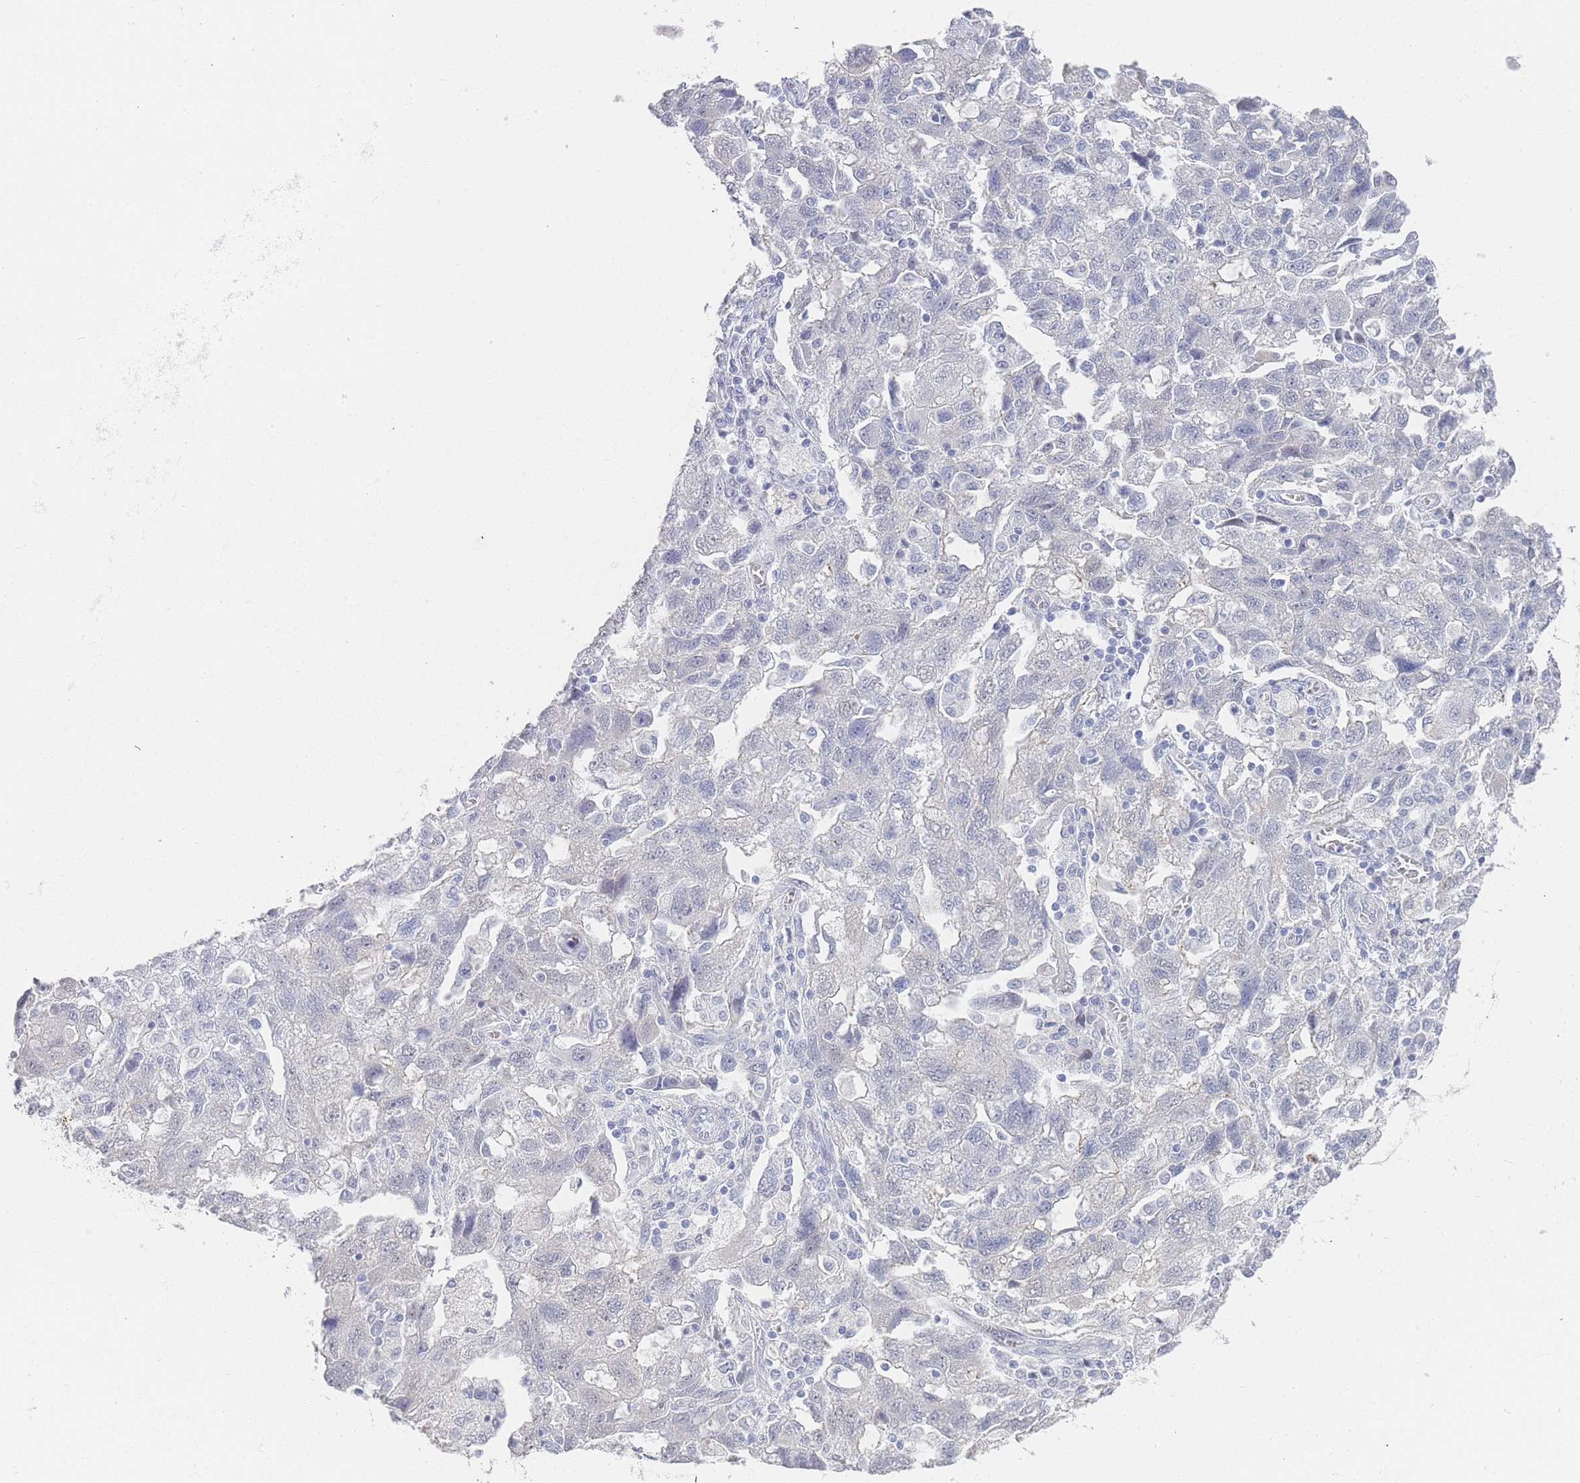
{"staining": {"intensity": "negative", "quantity": "none", "location": "none"}, "tissue": "ovarian cancer", "cell_type": "Tumor cells", "image_type": "cancer", "snomed": [{"axis": "morphology", "description": "Carcinoma, NOS"}, {"axis": "morphology", "description": "Cystadenocarcinoma, serous, NOS"}, {"axis": "topography", "description": "Ovary"}], "caption": "IHC image of ovarian carcinoma stained for a protein (brown), which exhibits no staining in tumor cells.", "gene": "IMPG1", "patient": {"sex": "female", "age": 69}}